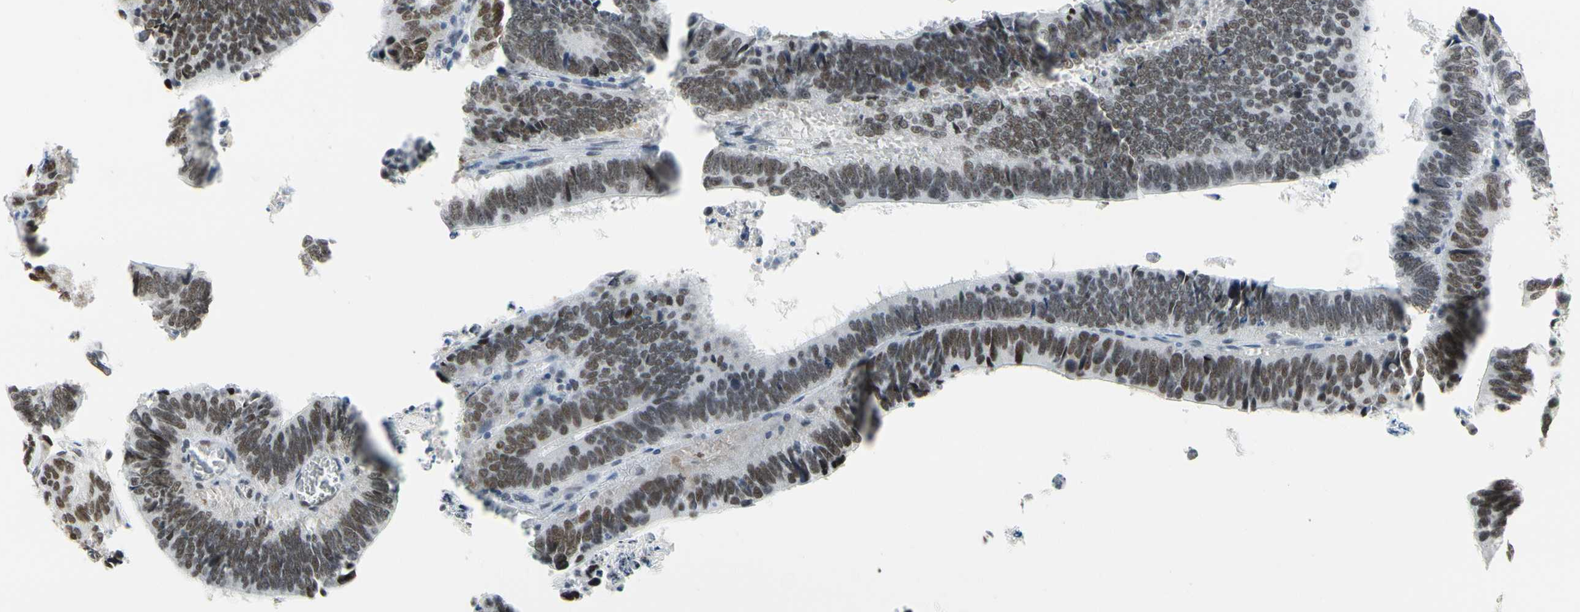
{"staining": {"intensity": "weak", "quantity": ">75%", "location": "nuclear"}, "tissue": "colorectal cancer", "cell_type": "Tumor cells", "image_type": "cancer", "snomed": [{"axis": "morphology", "description": "Adenocarcinoma, NOS"}, {"axis": "topography", "description": "Colon"}], "caption": "Adenocarcinoma (colorectal) was stained to show a protein in brown. There is low levels of weak nuclear expression in approximately >75% of tumor cells.", "gene": "ZSCAN16", "patient": {"sex": "male", "age": 72}}